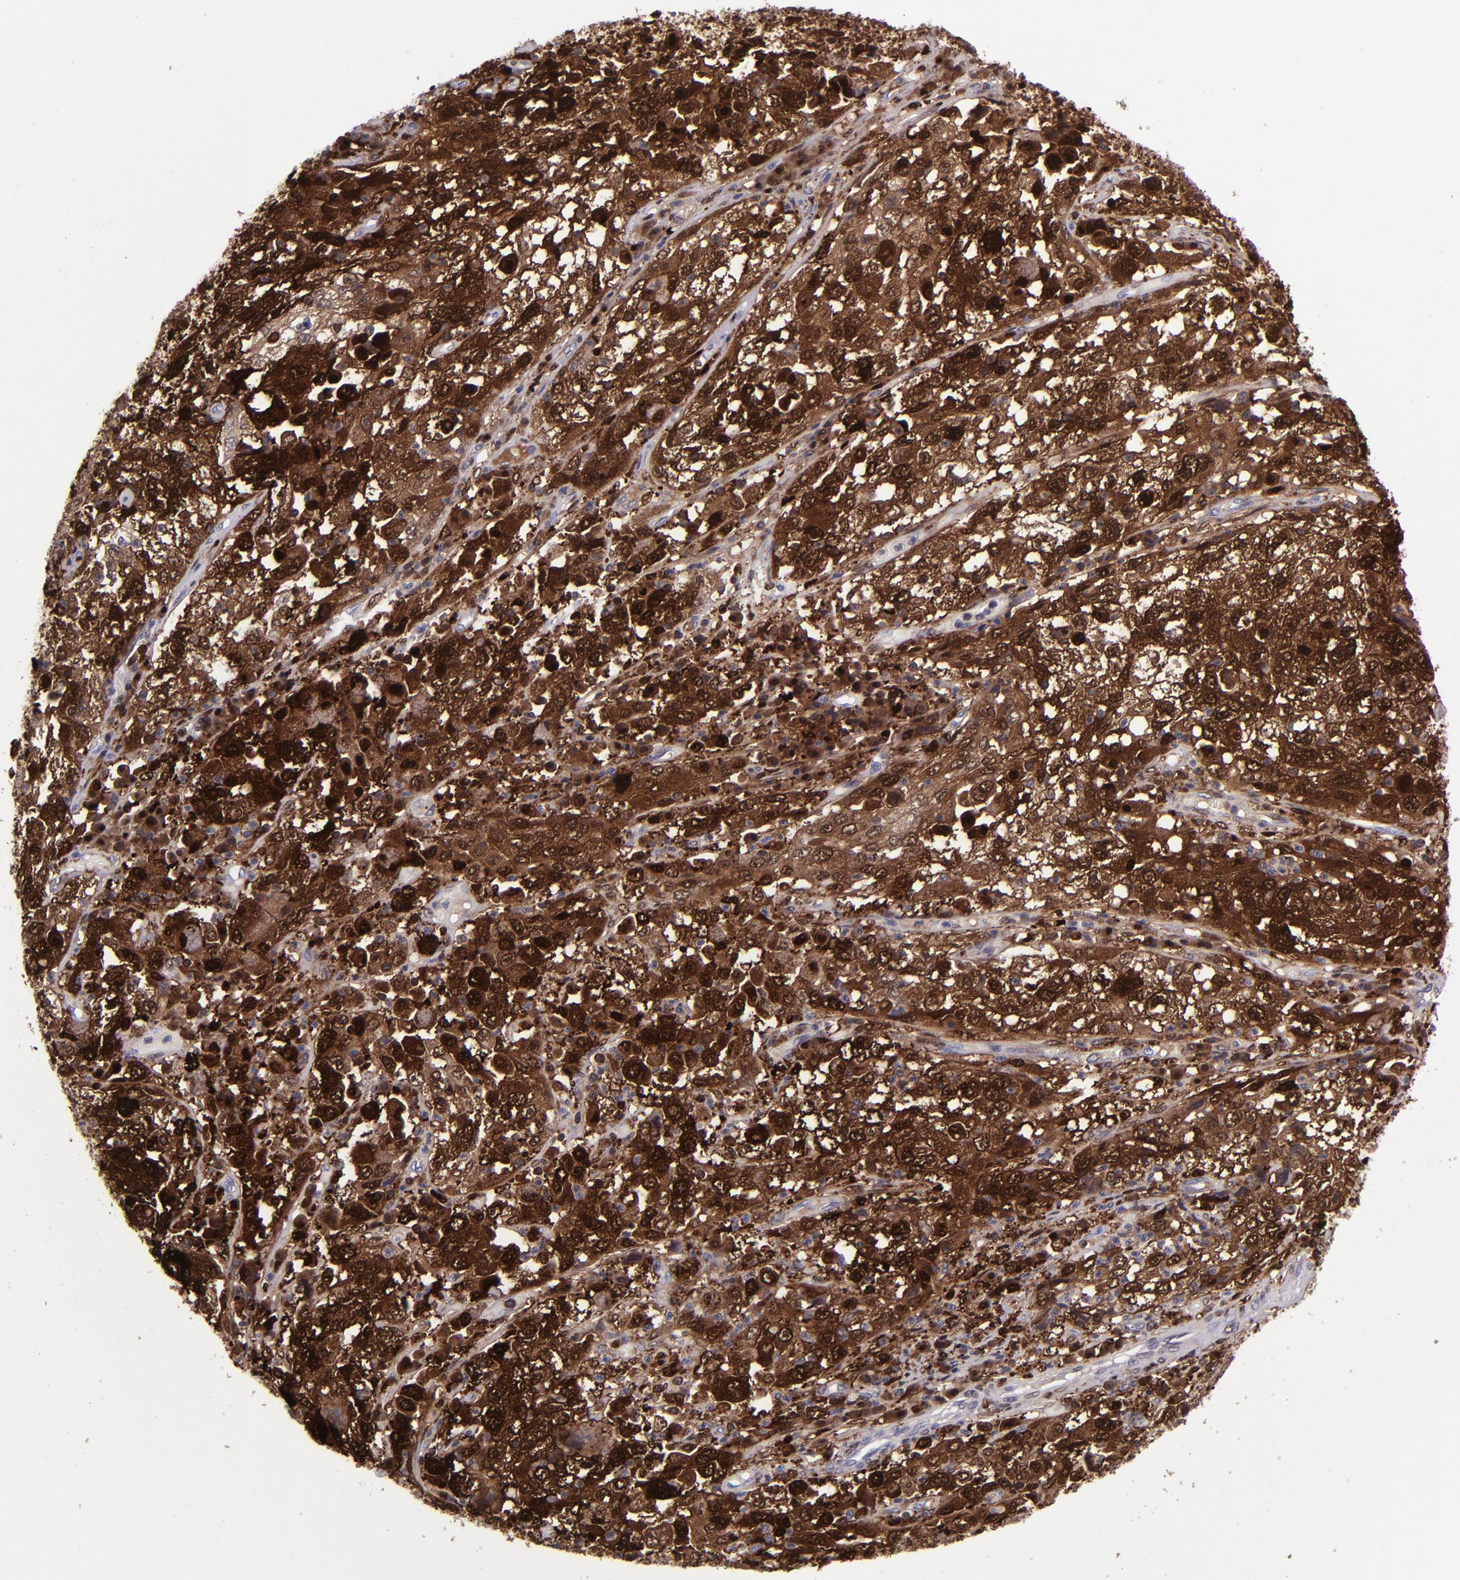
{"staining": {"intensity": "strong", "quantity": ">75%", "location": "cytoplasmic/membranous,nuclear"}, "tissue": "cervical cancer", "cell_type": "Tumor cells", "image_type": "cancer", "snomed": [{"axis": "morphology", "description": "Squamous cell carcinoma, NOS"}, {"axis": "topography", "description": "Cervix"}], "caption": "Immunohistochemical staining of human cervical cancer reveals high levels of strong cytoplasmic/membranous and nuclear positivity in approximately >75% of tumor cells.", "gene": "TYMP", "patient": {"sex": "female", "age": 36}}